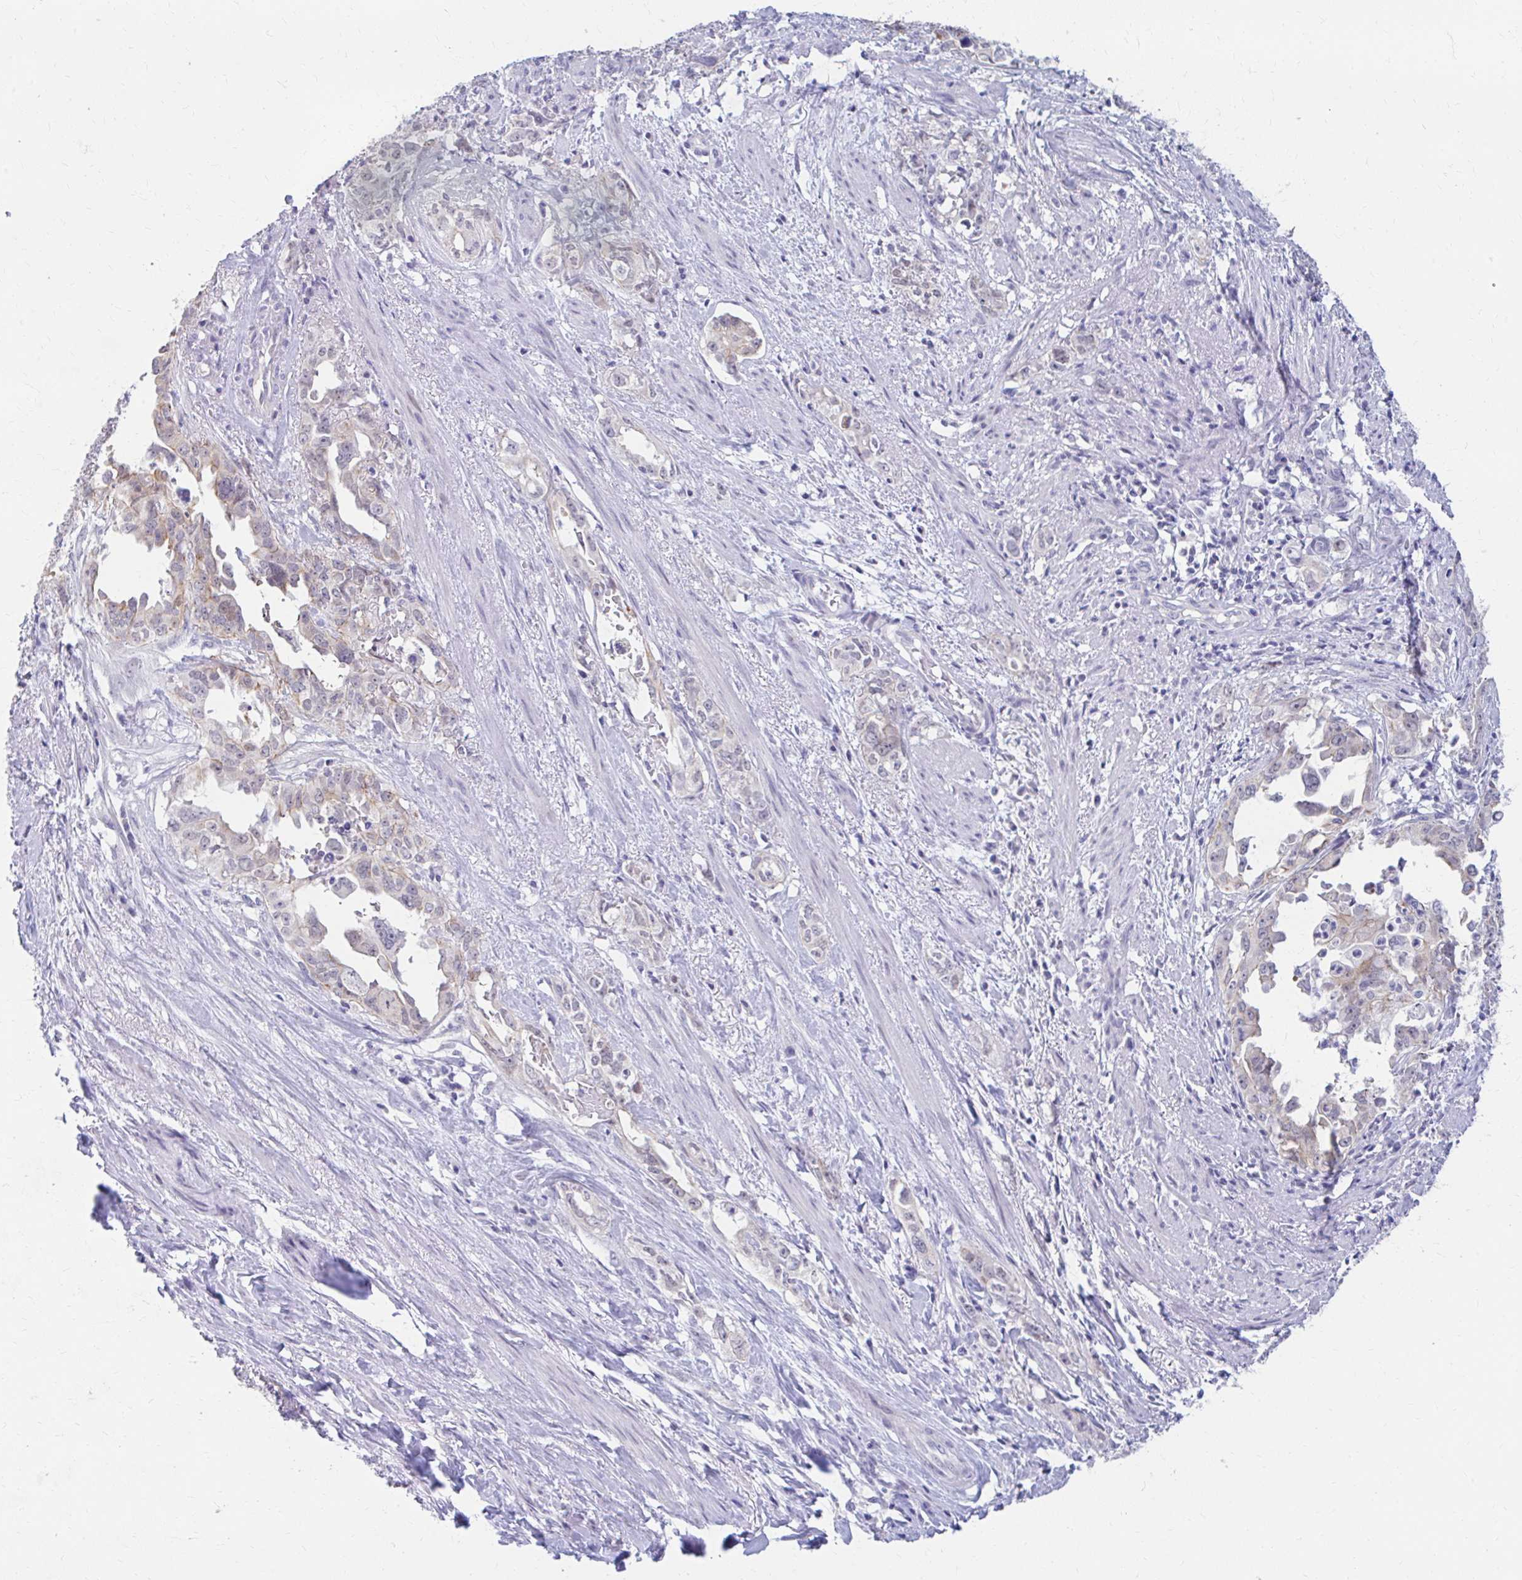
{"staining": {"intensity": "weak", "quantity": "25%-75%", "location": "cytoplasmic/membranous"}, "tissue": "endometrial cancer", "cell_type": "Tumor cells", "image_type": "cancer", "snomed": [{"axis": "morphology", "description": "Adenocarcinoma, NOS"}, {"axis": "topography", "description": "Endometrium"}], "caption": "Weak cytoplasmic/membranous staining is appreciated in approximately 25%-75% of tumor cells in endometrial cancer (adenocarcinoma).", "gene": "RGS16", "patient": {"sex": "female", "age": 65}}